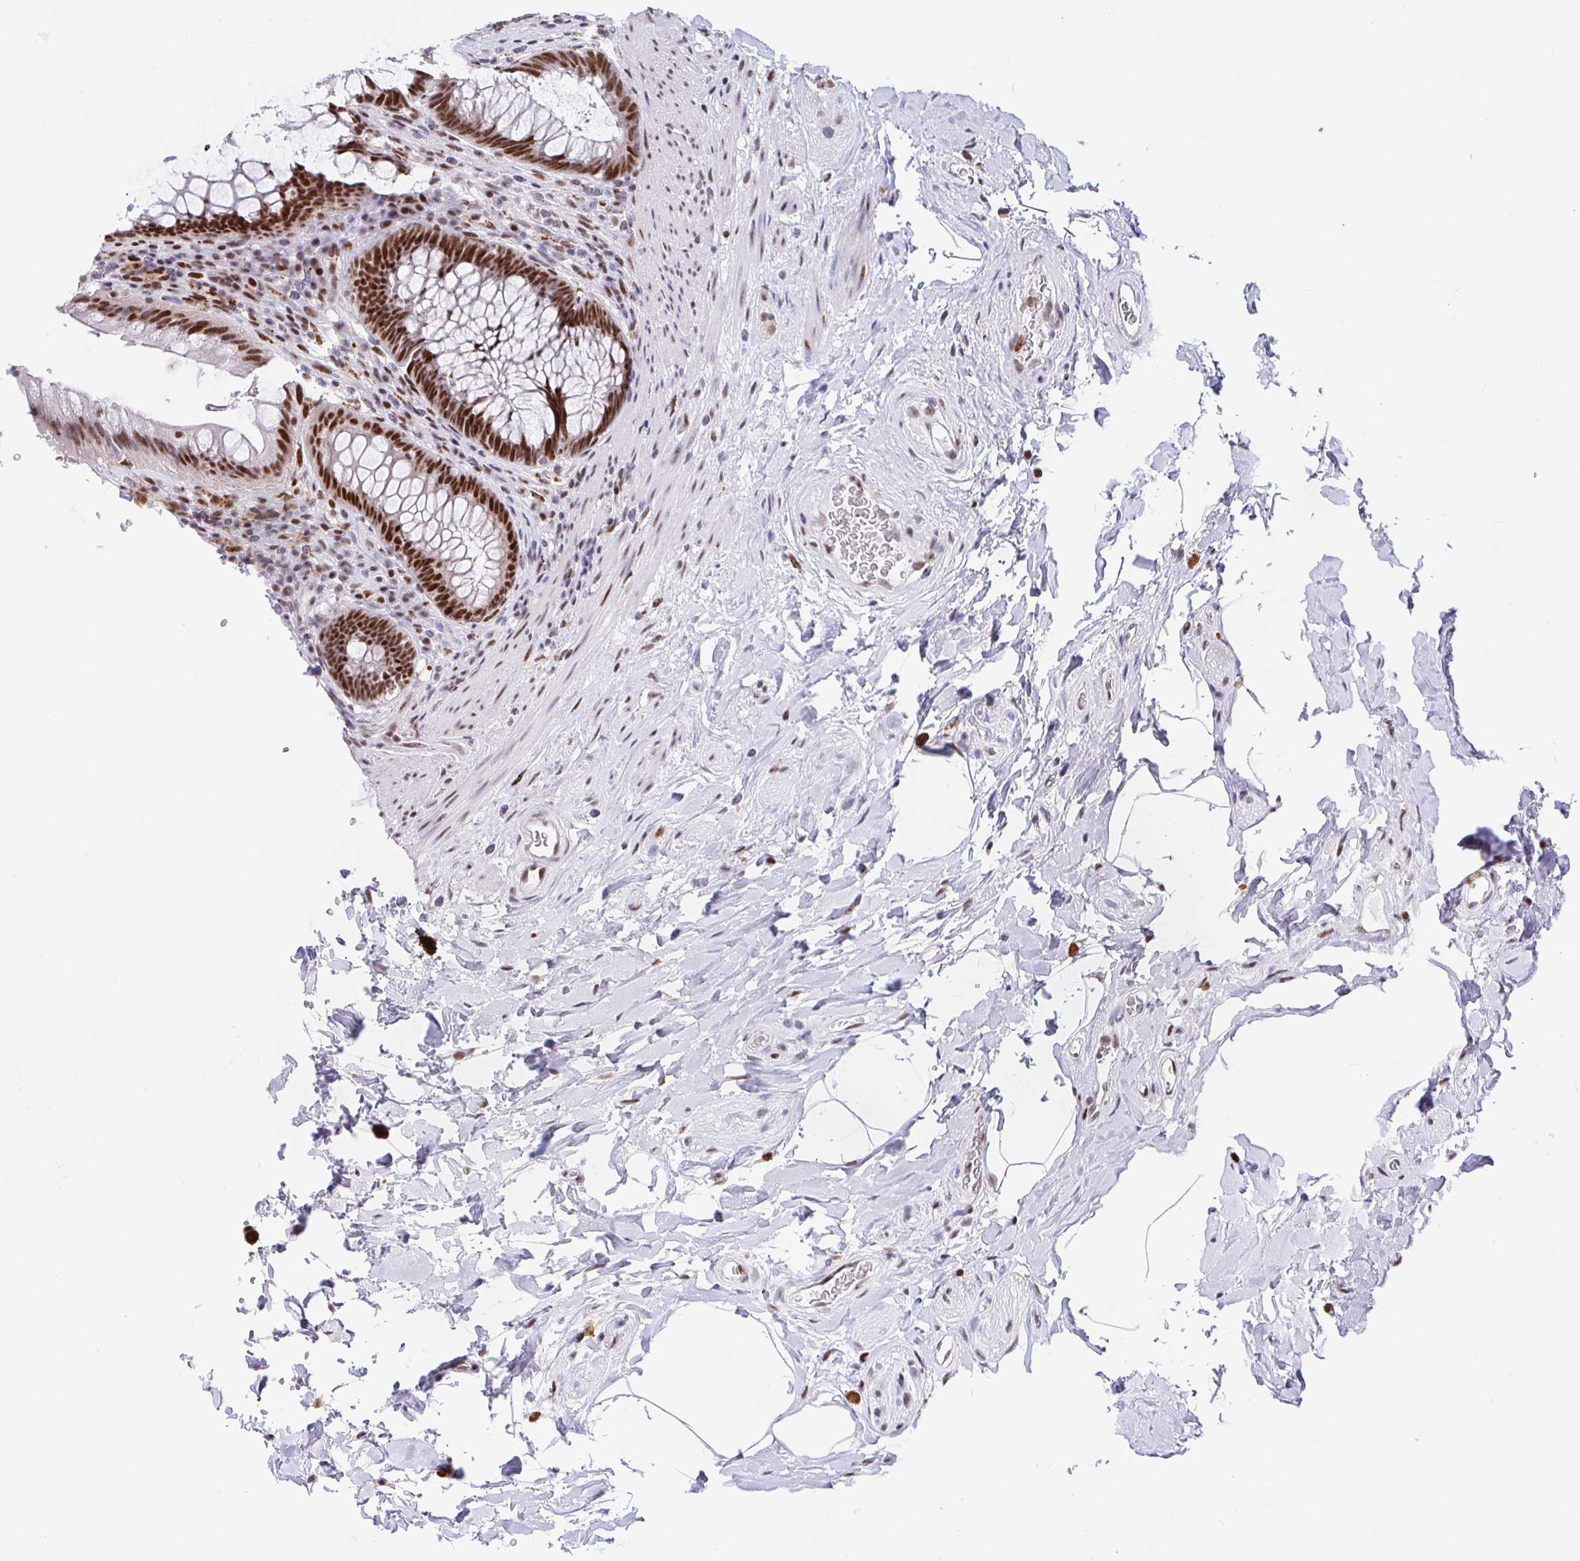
{"staining": {"intensity": "strong", "quantity": ">75%", "location": "nuclear"}, "tissue": "rectum", "cell_type": "Glandular cells", "image_type": "normal", "snomed": [{"axis": "morphology", "description": "Normal tissue, NOS"}, {"axis": "topography", "description": "Rectum"}], "caption": "Glandular cells display high levels of strong nuclear staining in about >75% of cells in benign rectum. (IHC, brightfield microscopy, high magnification).", "gene": "SETD5", "patient": {"sex": "male", "age": 53}}